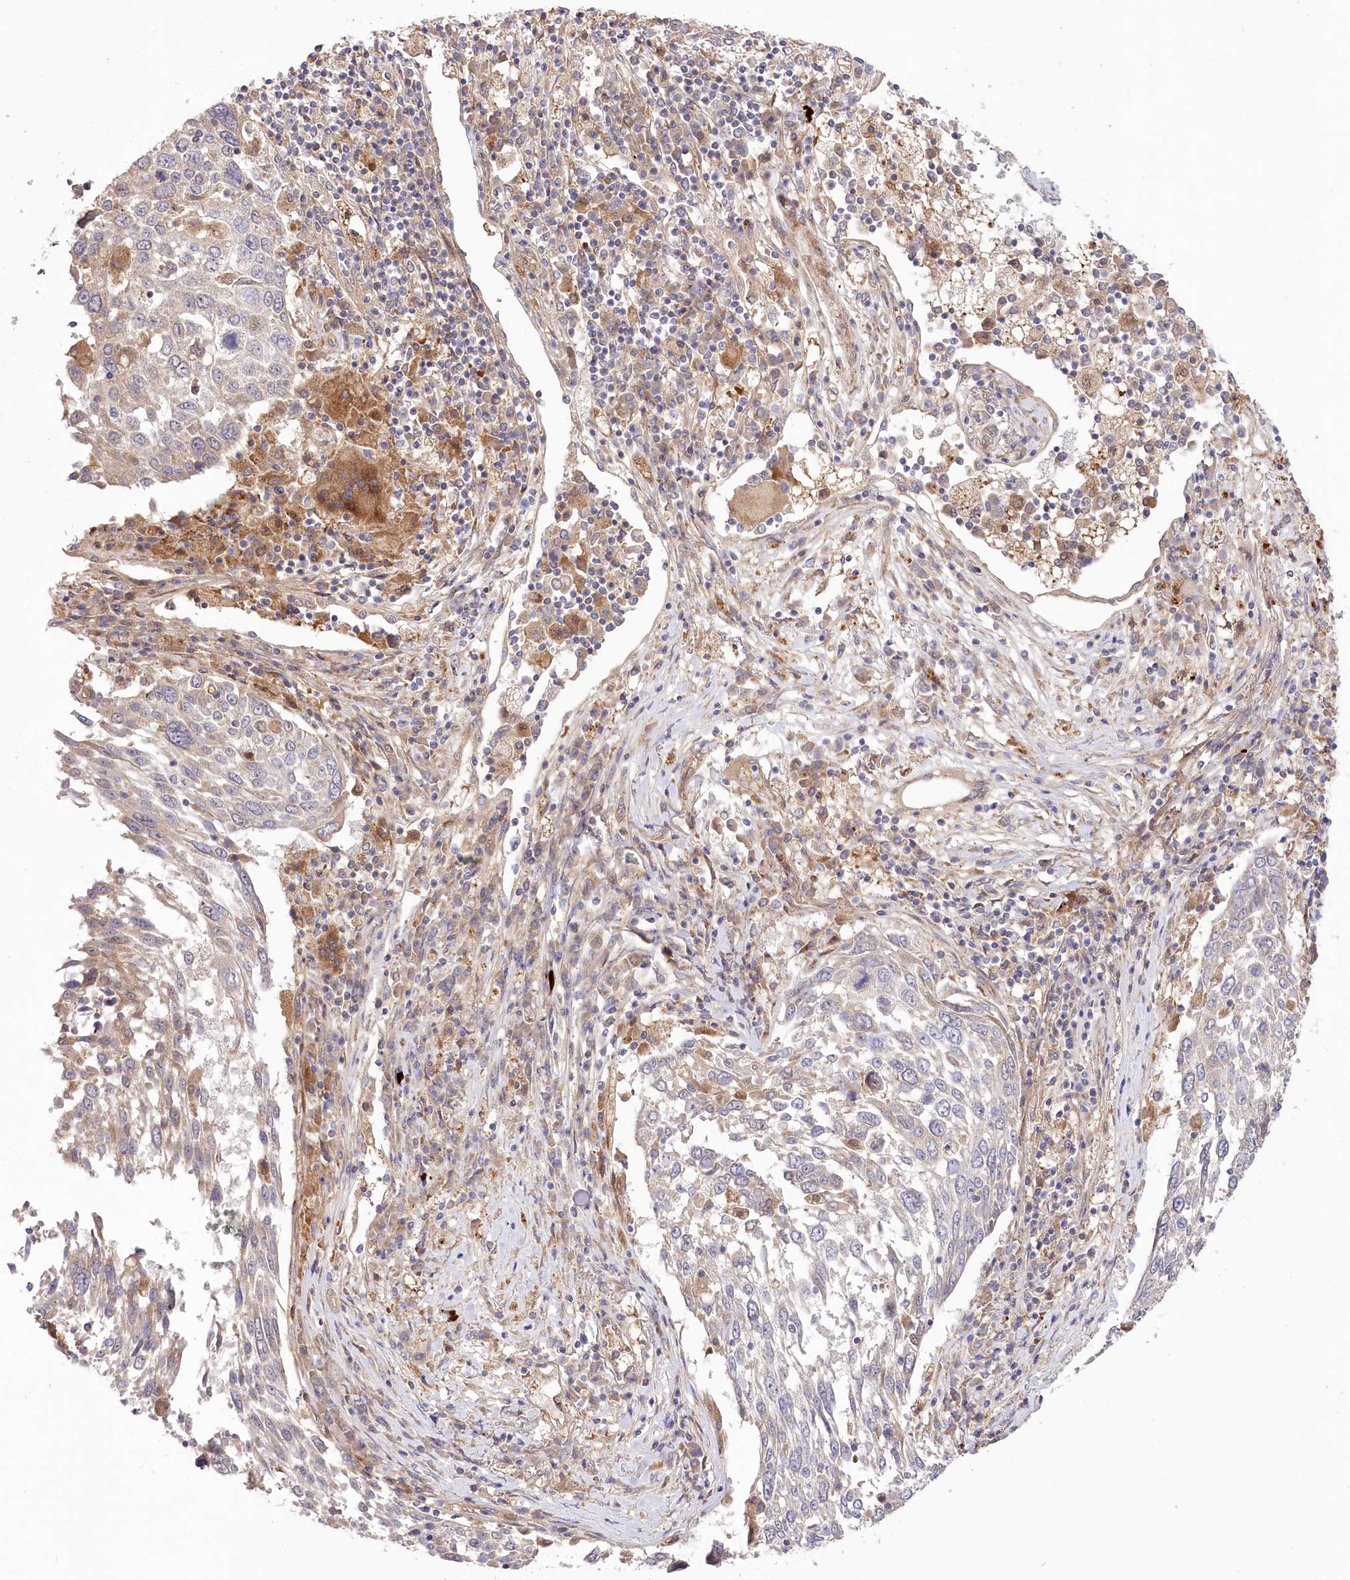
{"staining": {"intensity": "negative", "quantity": "none", "location": "none"}, "tissue": "lung cancer", "cell_type": "Tumor cells", "image_type": "cancer", "snomed": [{"axis": "morphology", "description": "Squamous cell carcinoma, NOS"}, {"axis": "topography", "description": "Lung"}], "caption": "This is an IHC image of lung squamous cell carcinoma. There is no staining in tumor cells.", "gene": "TRUB1", "patient": {"sex": "male", "age": 65}}